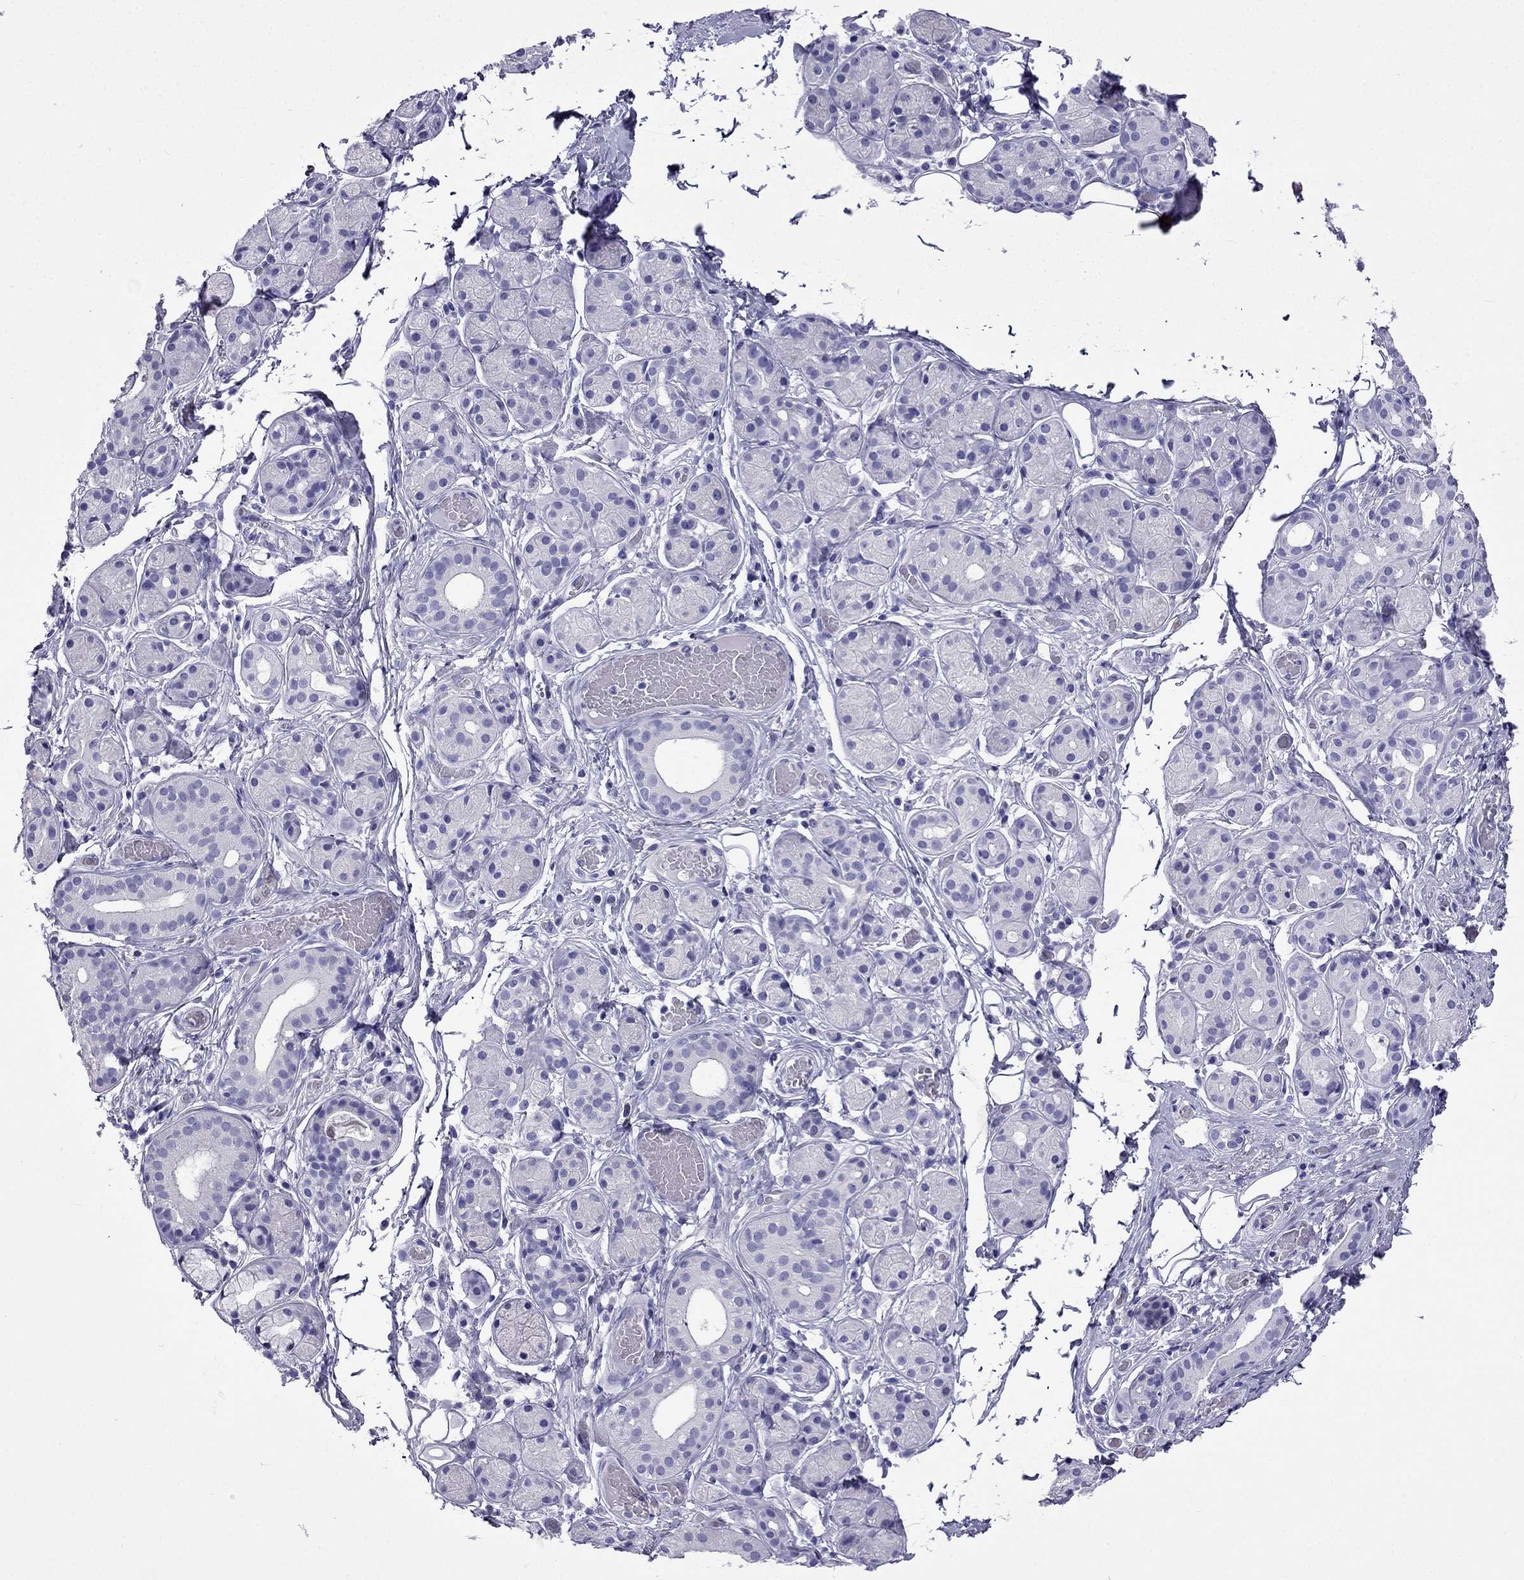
{"staining": {"intensity": "negative", "quantity": "none", "location": "none"}, "tissue": "salivary gland", "cell_type": "Glandular cells", "image_type": "normal", "snomed": [{"axis": "morphology", "description": "Normal tissue, NOS"}, {"axis": "topography", "description": "Salivary gland"}, {"axis": "topography", "description": "Peripheral nerve tissue"}], "caption": "This is a histopathology image of immunohistochemistry (IHC) staining of benign salivary gland, which shows no expression in glandular cells.", "gene": "ARR3", "patient": {"sex": "male", "age": 71}}